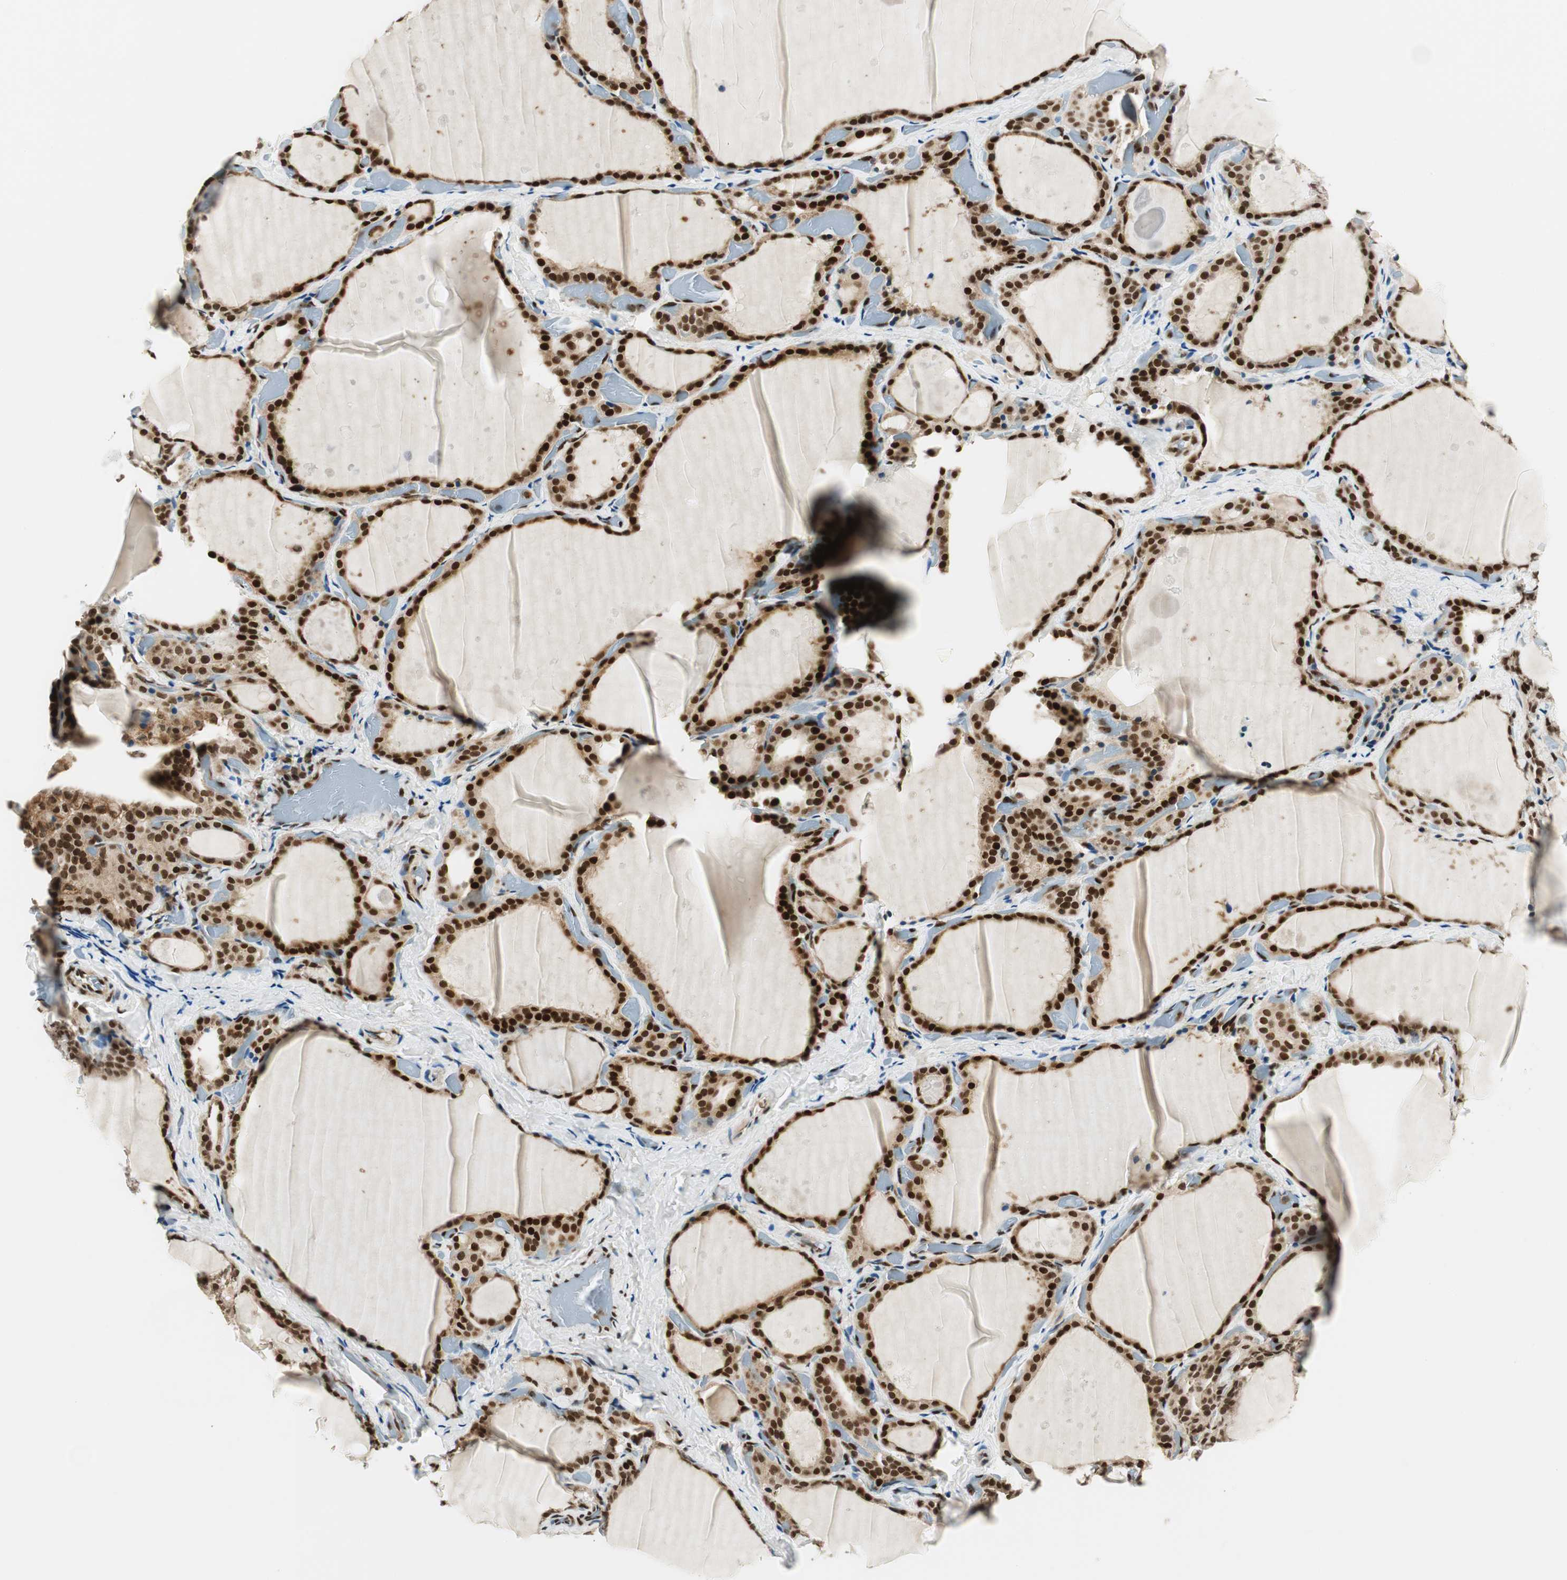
{"staining": {"intensity": "strong", "quantity": ">75%", "location": "nuclear"}, "tissue": "thyroid gland", "cell_type": "Glandular cells", "image_type": "normal", "snomed": [{"axis": "morphology", "description": "Normal tissue, NOS"}, {"axis": "topography", "description": "Thyroid gland"}], "caption": "Unremarkable thyroid gland displays strong nuclear positivity in about >75% of glandular cells, visualized by immunohistochemistry.", "gene": "RING1", "patient": {"sex": "female", "age": 44}}